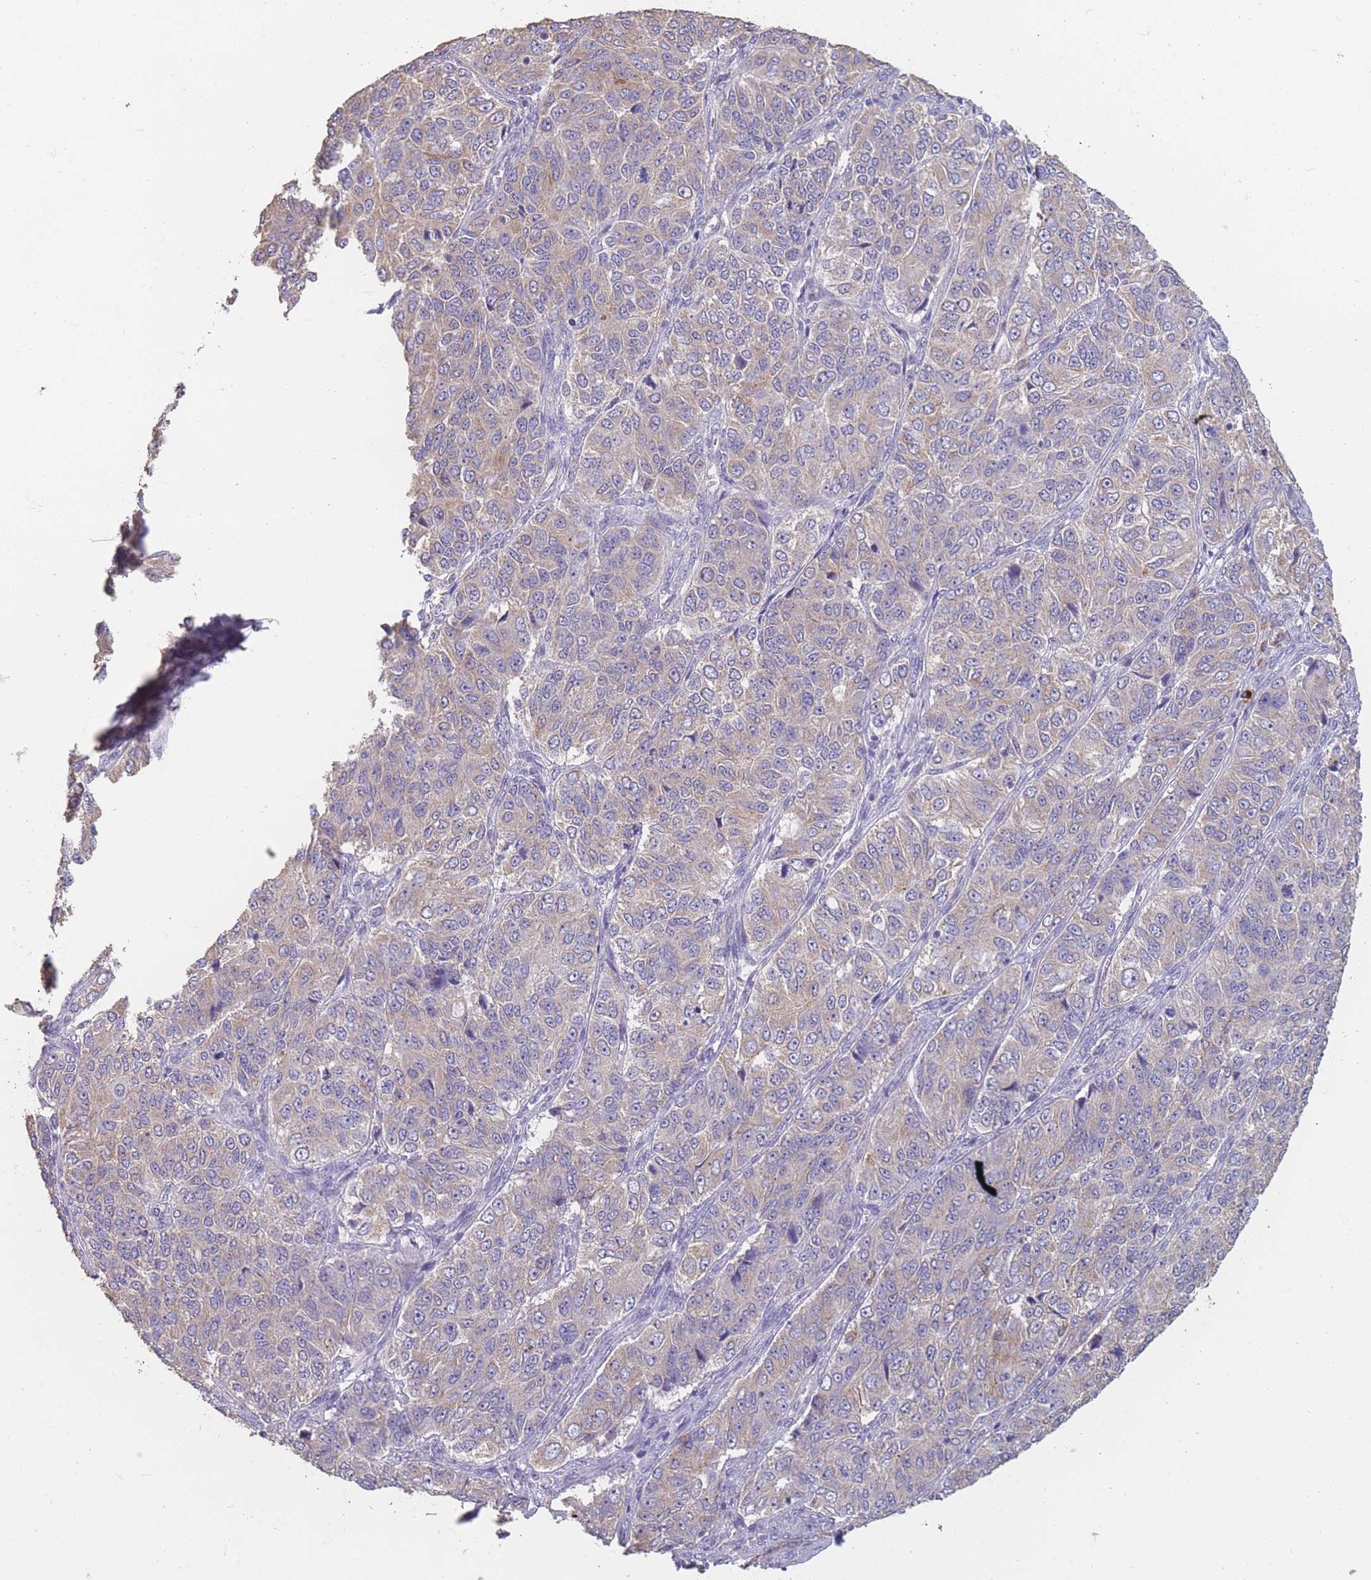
{"staining": {"intensity": "weak", "quantity": "25%-75%", "location": "cytoplasmic/membranous"}, "tissue": "ovarian cancer", "cell_type": "Tumor cells", "image_type": "cancer", "snomed": [{"axis": "morphology", "description": "Carcinoma, endometroid"}, {"axis": "topography", "description": "Ovary"}], "caption": "Protein expression analysis of ovarian cancer reveals weak cytoplasmic/membranous positivity in about 25%-75% of tumor cells.", "gene": "CLEC12A", "patient": {"sex": "female", "age": 51}}